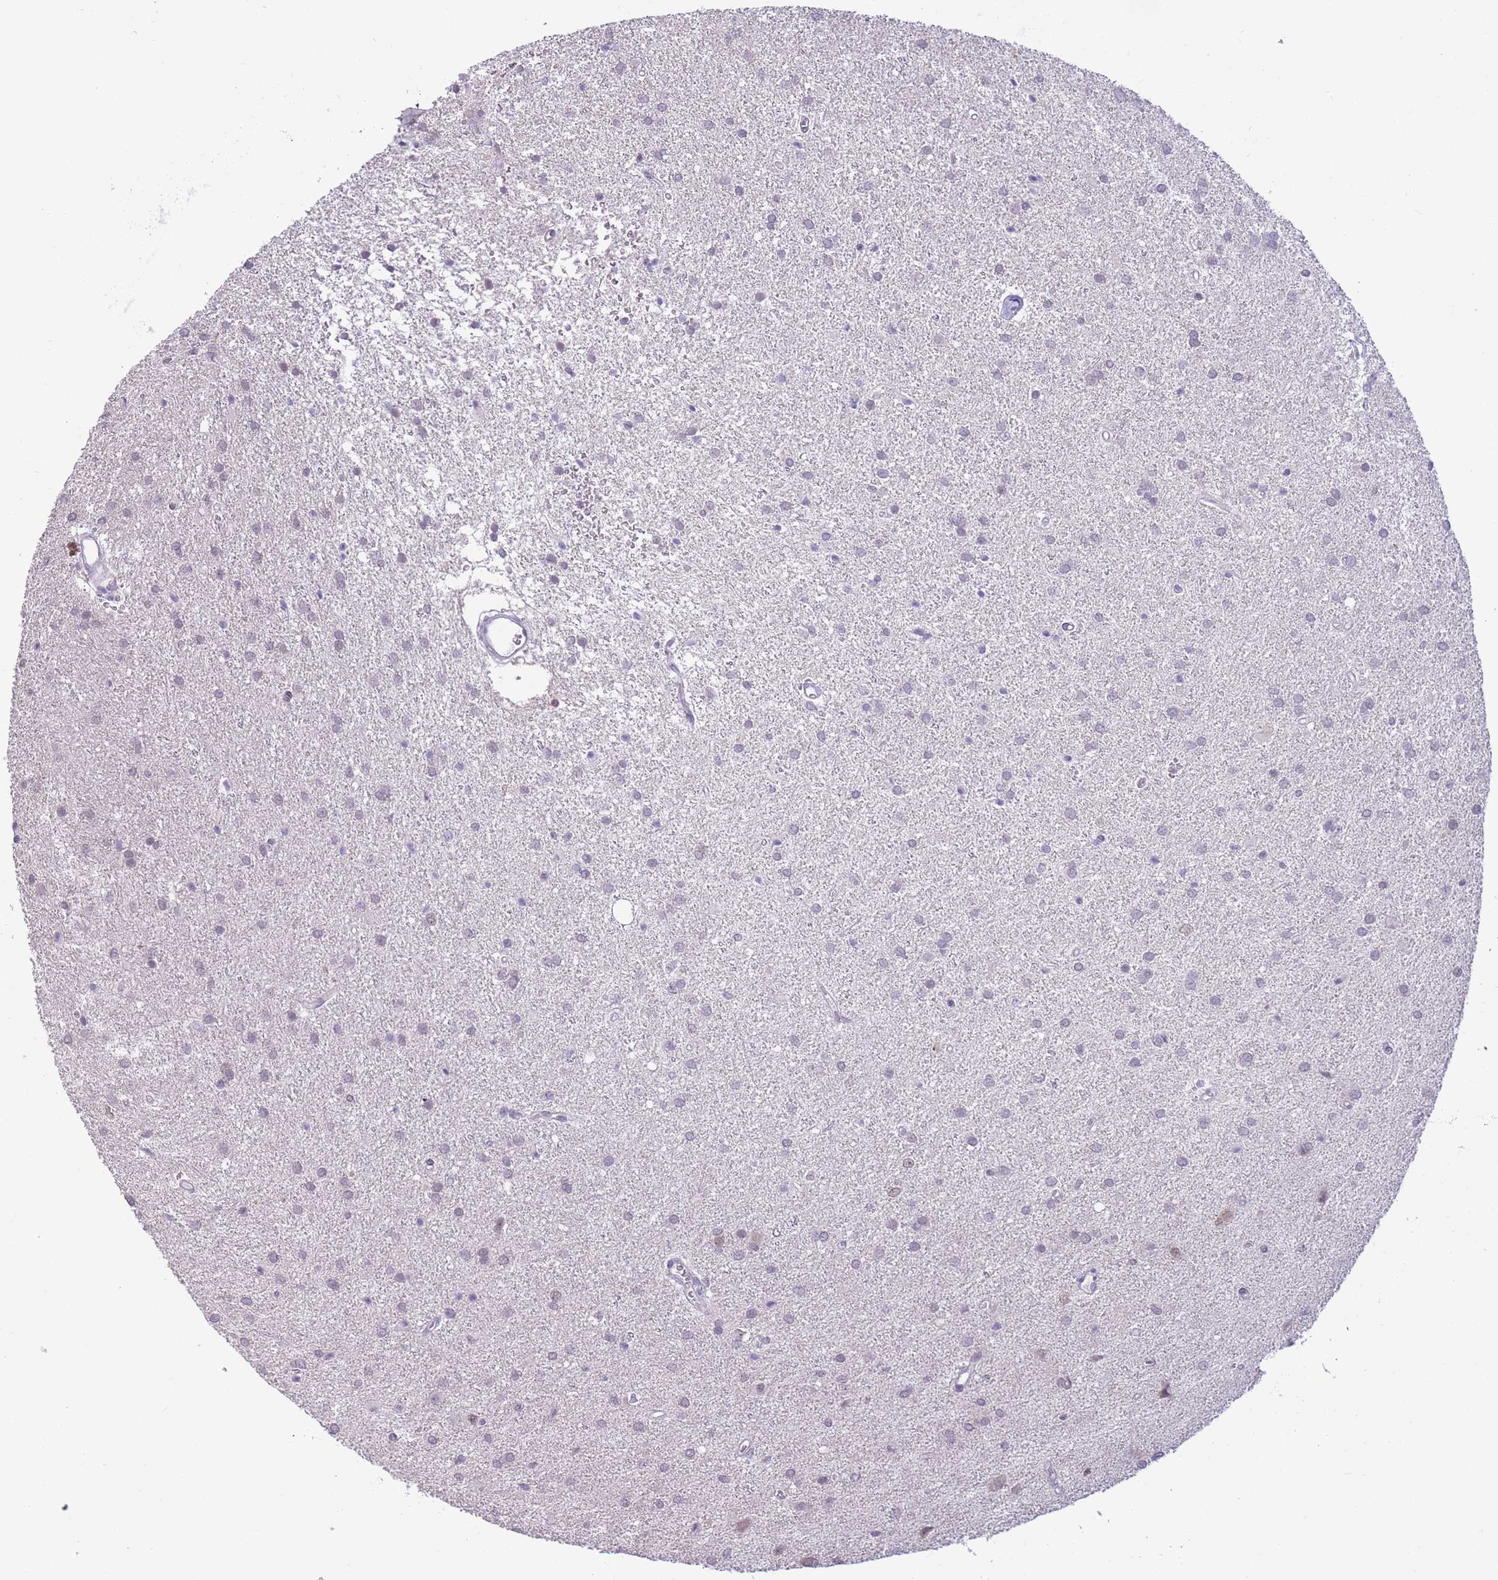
{"staining": {"intensity": "negative", "quantity": "none", "location": "none"}, "tissue": "glioma", "cell_type": "Tumor cells", "image_type": "cancer", "snomed": [{"axis": "morphology", "description": "Glioma, malignant, High grade"}, {"axis": "topography", "description": "Brain"}], "caption": "This is an immunohistochemistry photomicrograph of glioma. There is no staining in tumor cells.", "gene": "TMEM121", "patient": {"sex": "female", "age": 50}}